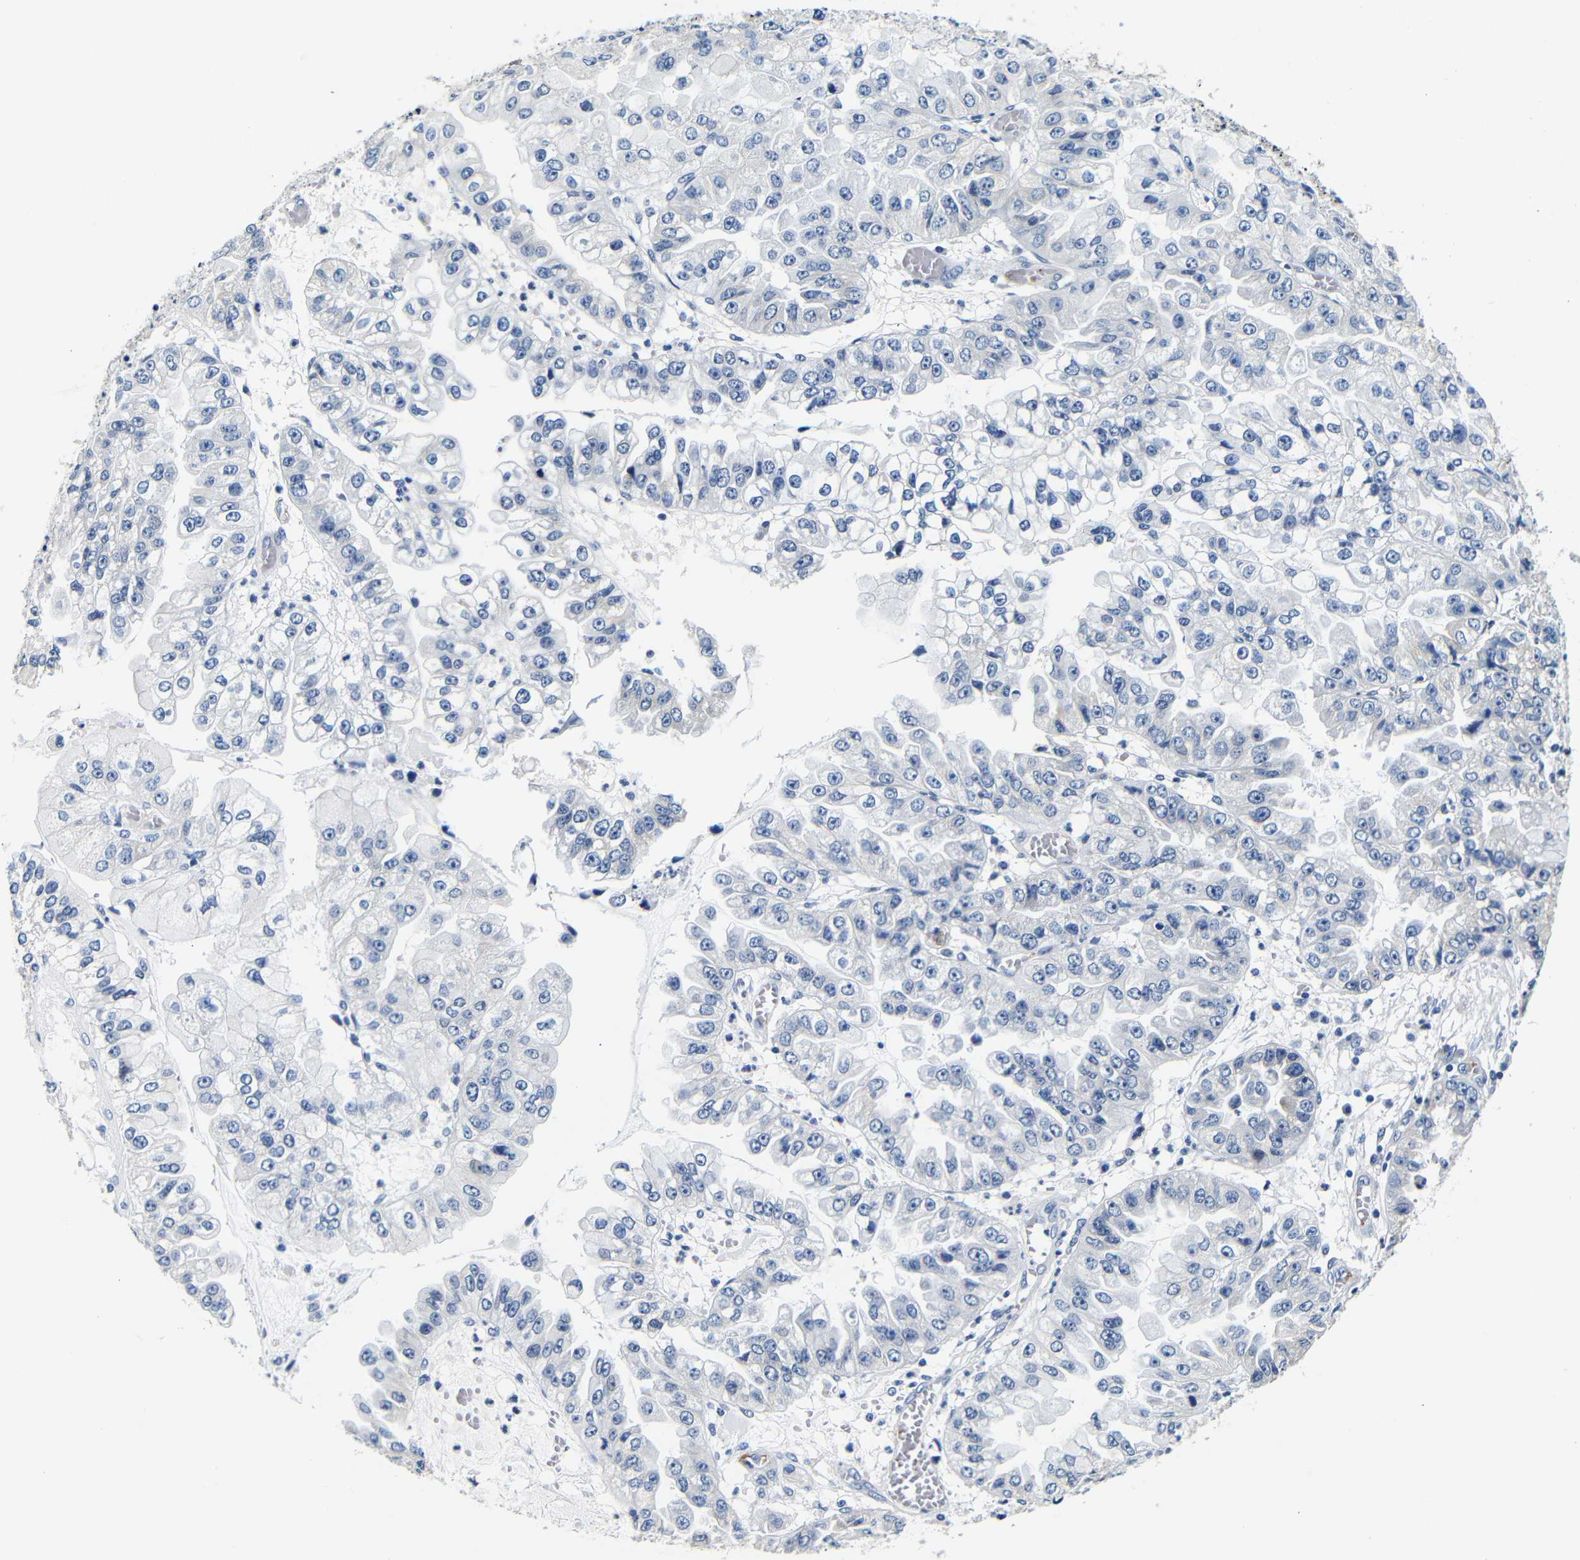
{"staining": {"intensity": "negative", "quantity": "none", "location": "none"}, "tissue": "liver cancer", "cell_type": "Tumor cells", "image_type": "cancer", "snomed": [{"axis": "morphology", "description": "Cholangiocarcinoma"}, {"axis": "topography", "description": "Liver"}], "caption": "Tumor cells show no significant expression in liver cancer. Brightfield microscopy of IHC stained with DAB (3,3'-diaminobenzidine) (brown) and hematoxylin (blue), captured at high magnification.", "gene": "GP1BA", "patient": {"sex": "female", "age": 79}}